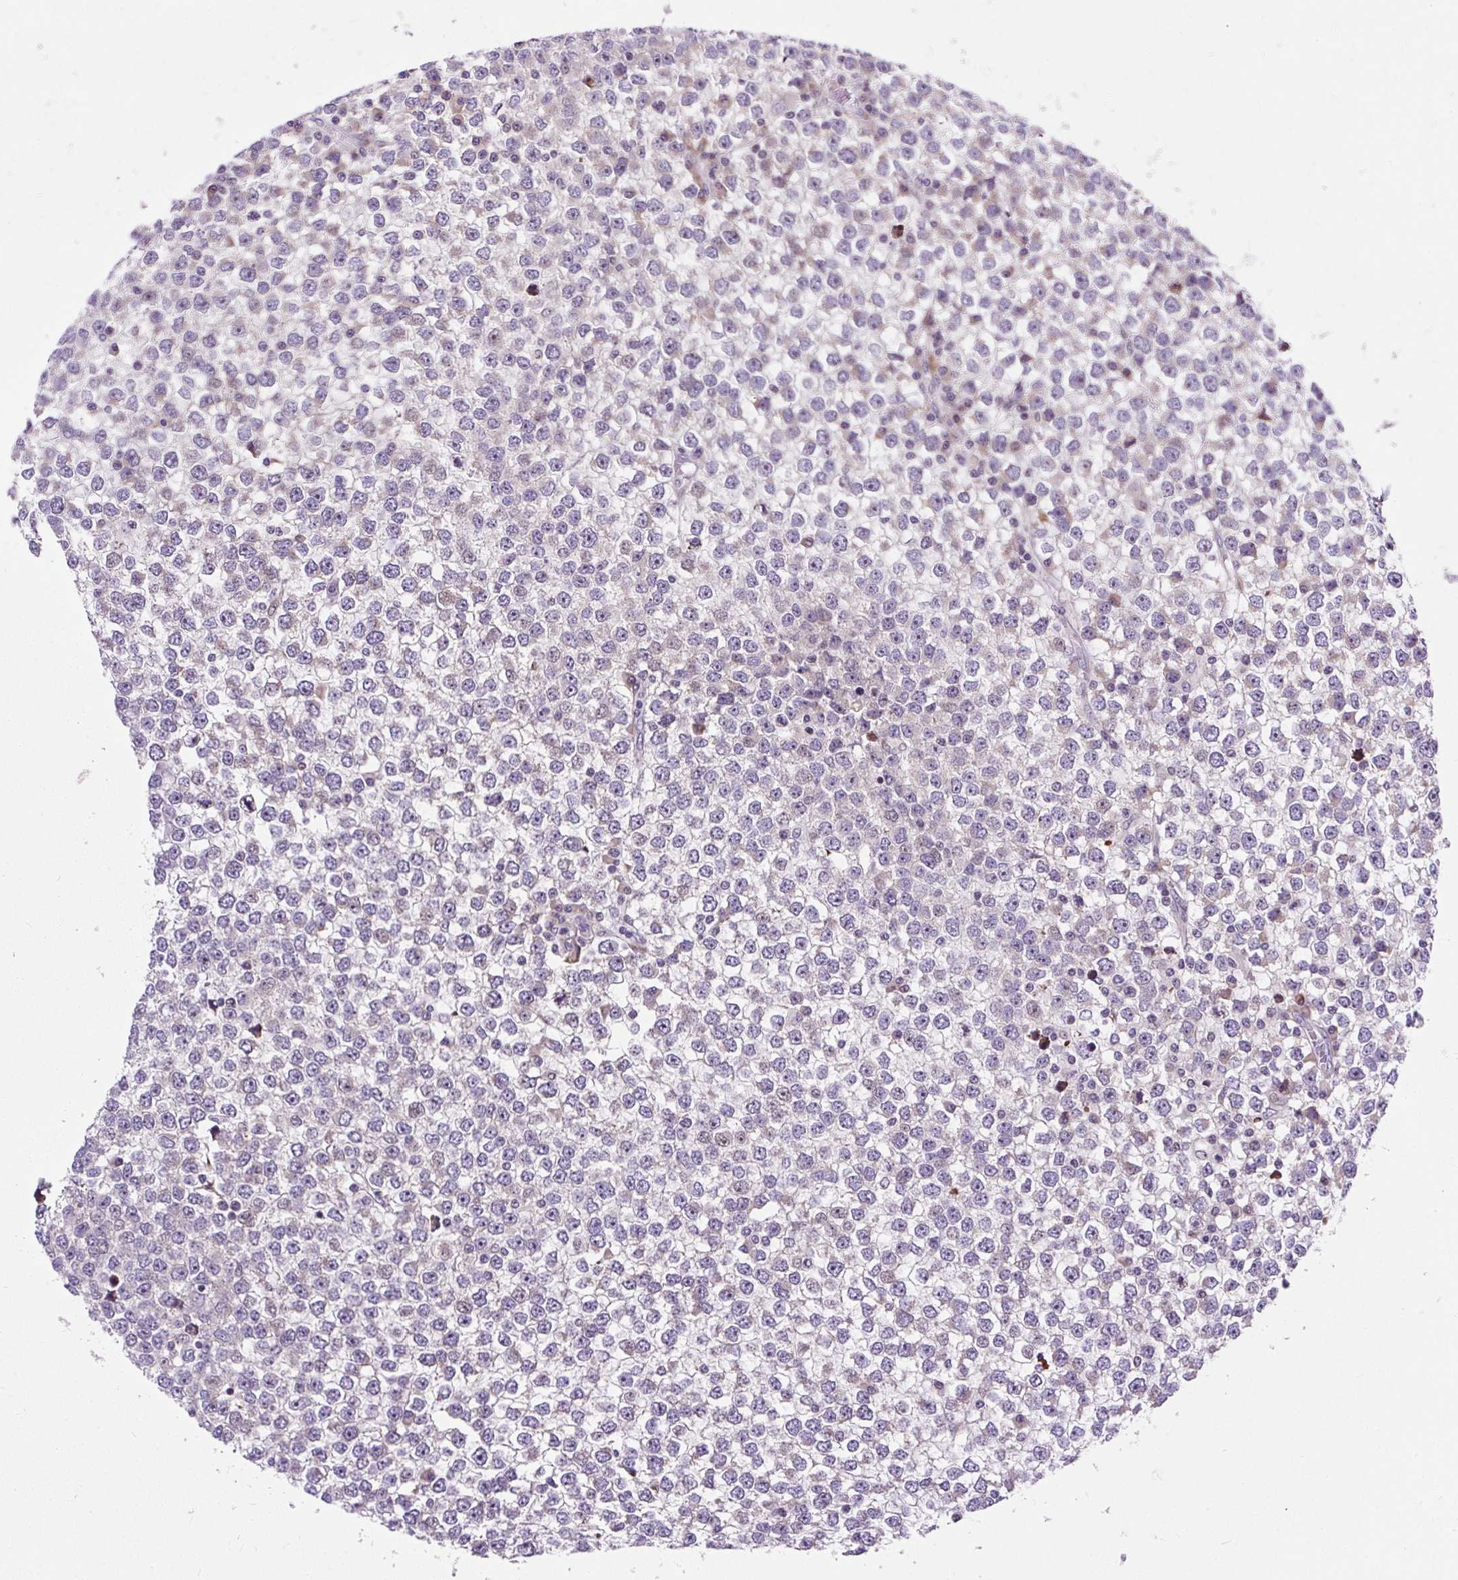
{"staining": {"intensity": "negative", "quantity": "none", "location": "none"}, "tissue": "testis cancer", "cell_type": "Tumor cells", "image_type": "cancer", "snomed": [{"axis": "morphology", "description": "Seminoma, NOS"}, {"axis": "topography", "description": "Testis"}], "caption": "The immunohistochemistry (IHC) photomicrograph has no significant expression in tumor cells of testis cancer tissue. Nuclei are stained in blue.", "gene": "CISD3", "patient": {"sex": "male", "age": 65}}